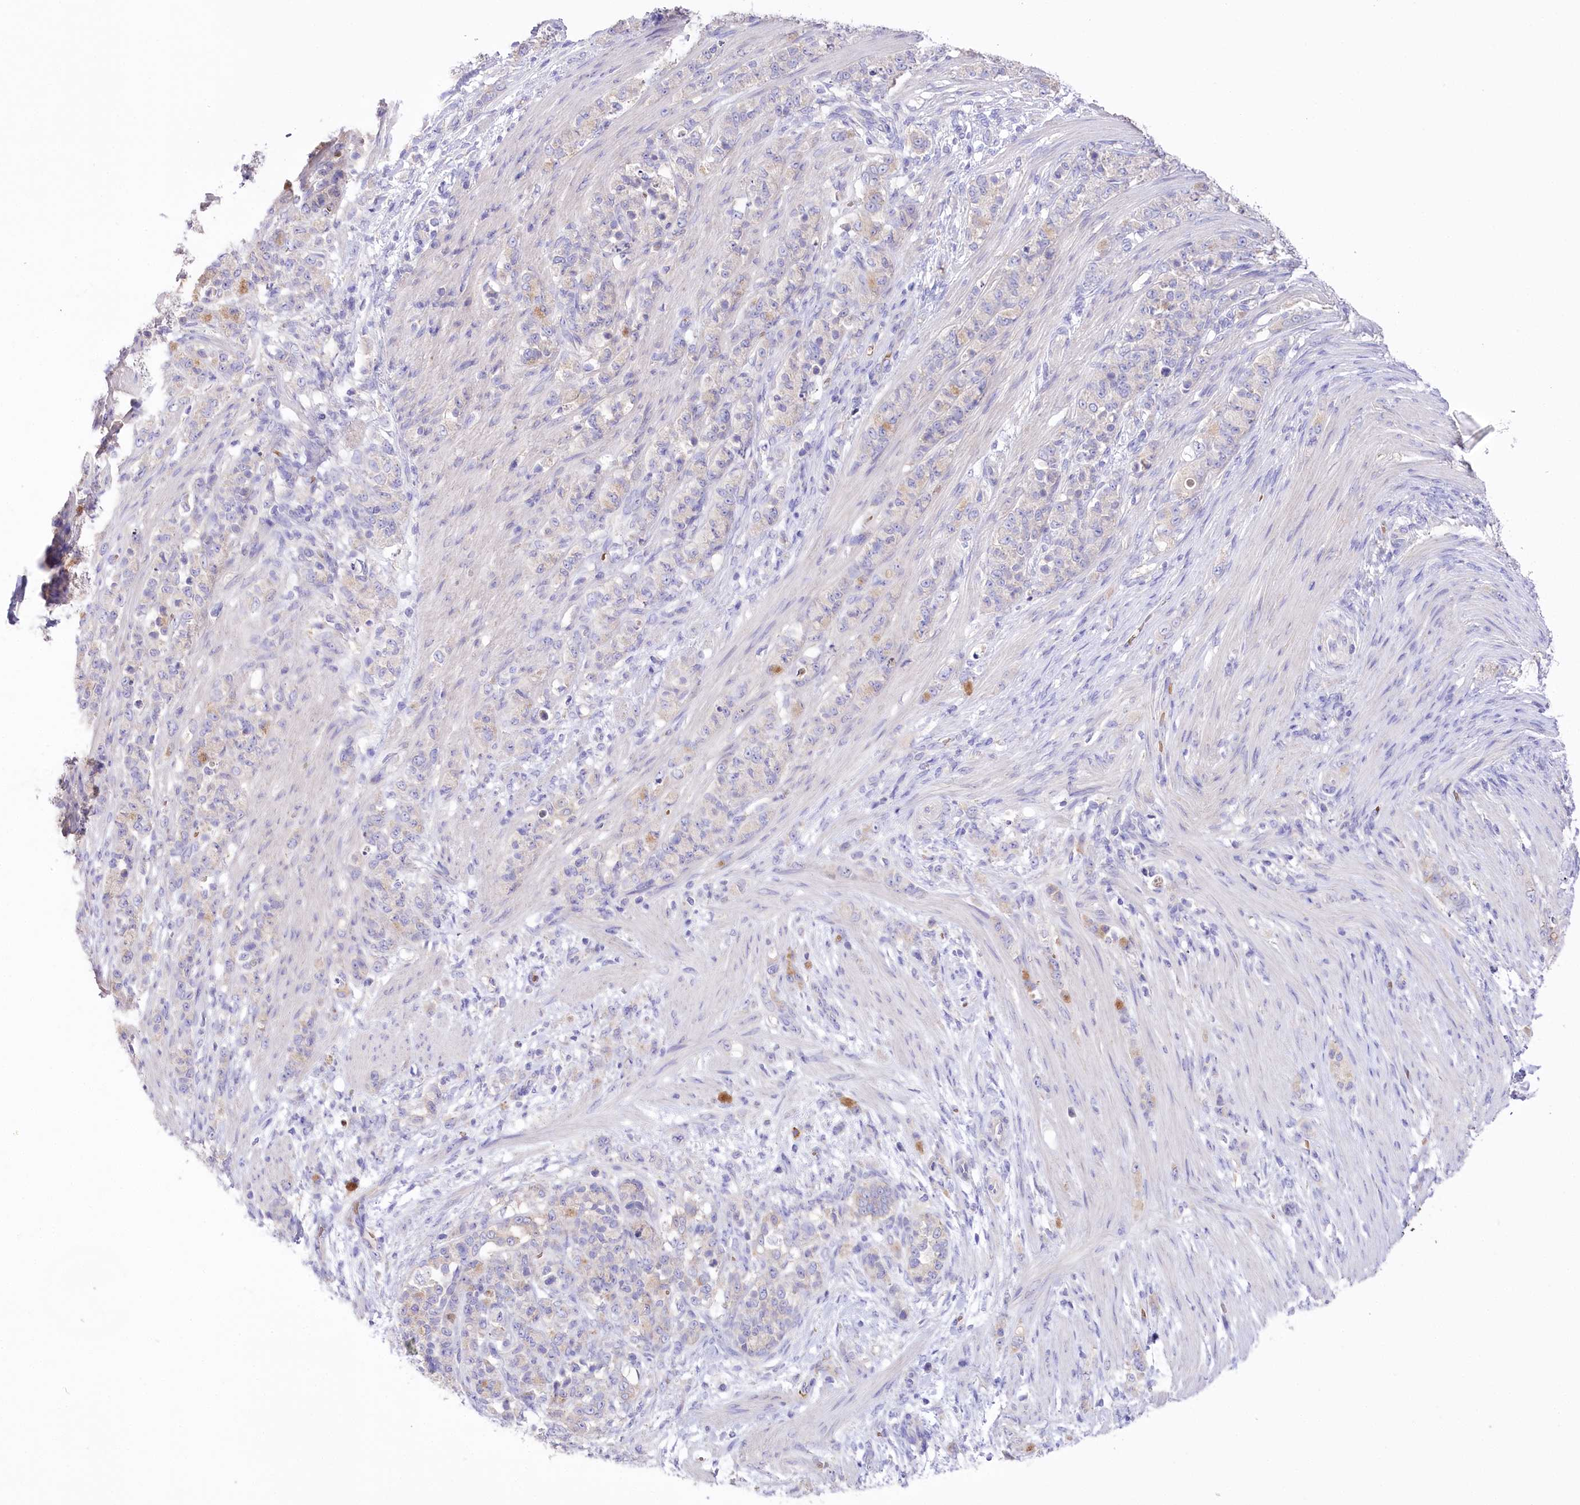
{"staining": {"intensity": "moderate", "quantity": "<25%", "location": "cytoplasmic/membranous"}, "tissue": "stomach cancer", "cell_type": "Tumor cells", "image_type": "cancer", "snomed": [{"axis": "morphology", "description": "Adenocarcinoma, NOS"}, {"axis": "topography", "description": "Stomach"}], "caption": "This micrograph displays immunohistochemistry (IHC) staining of stomach cancer (adenocarcinoma), with low moderate cytoplasmic/membranous positivity in approximately <25% of tumor cells.", "gene": "PRSS53", "patient": {"sex": "female", "age": 79}}